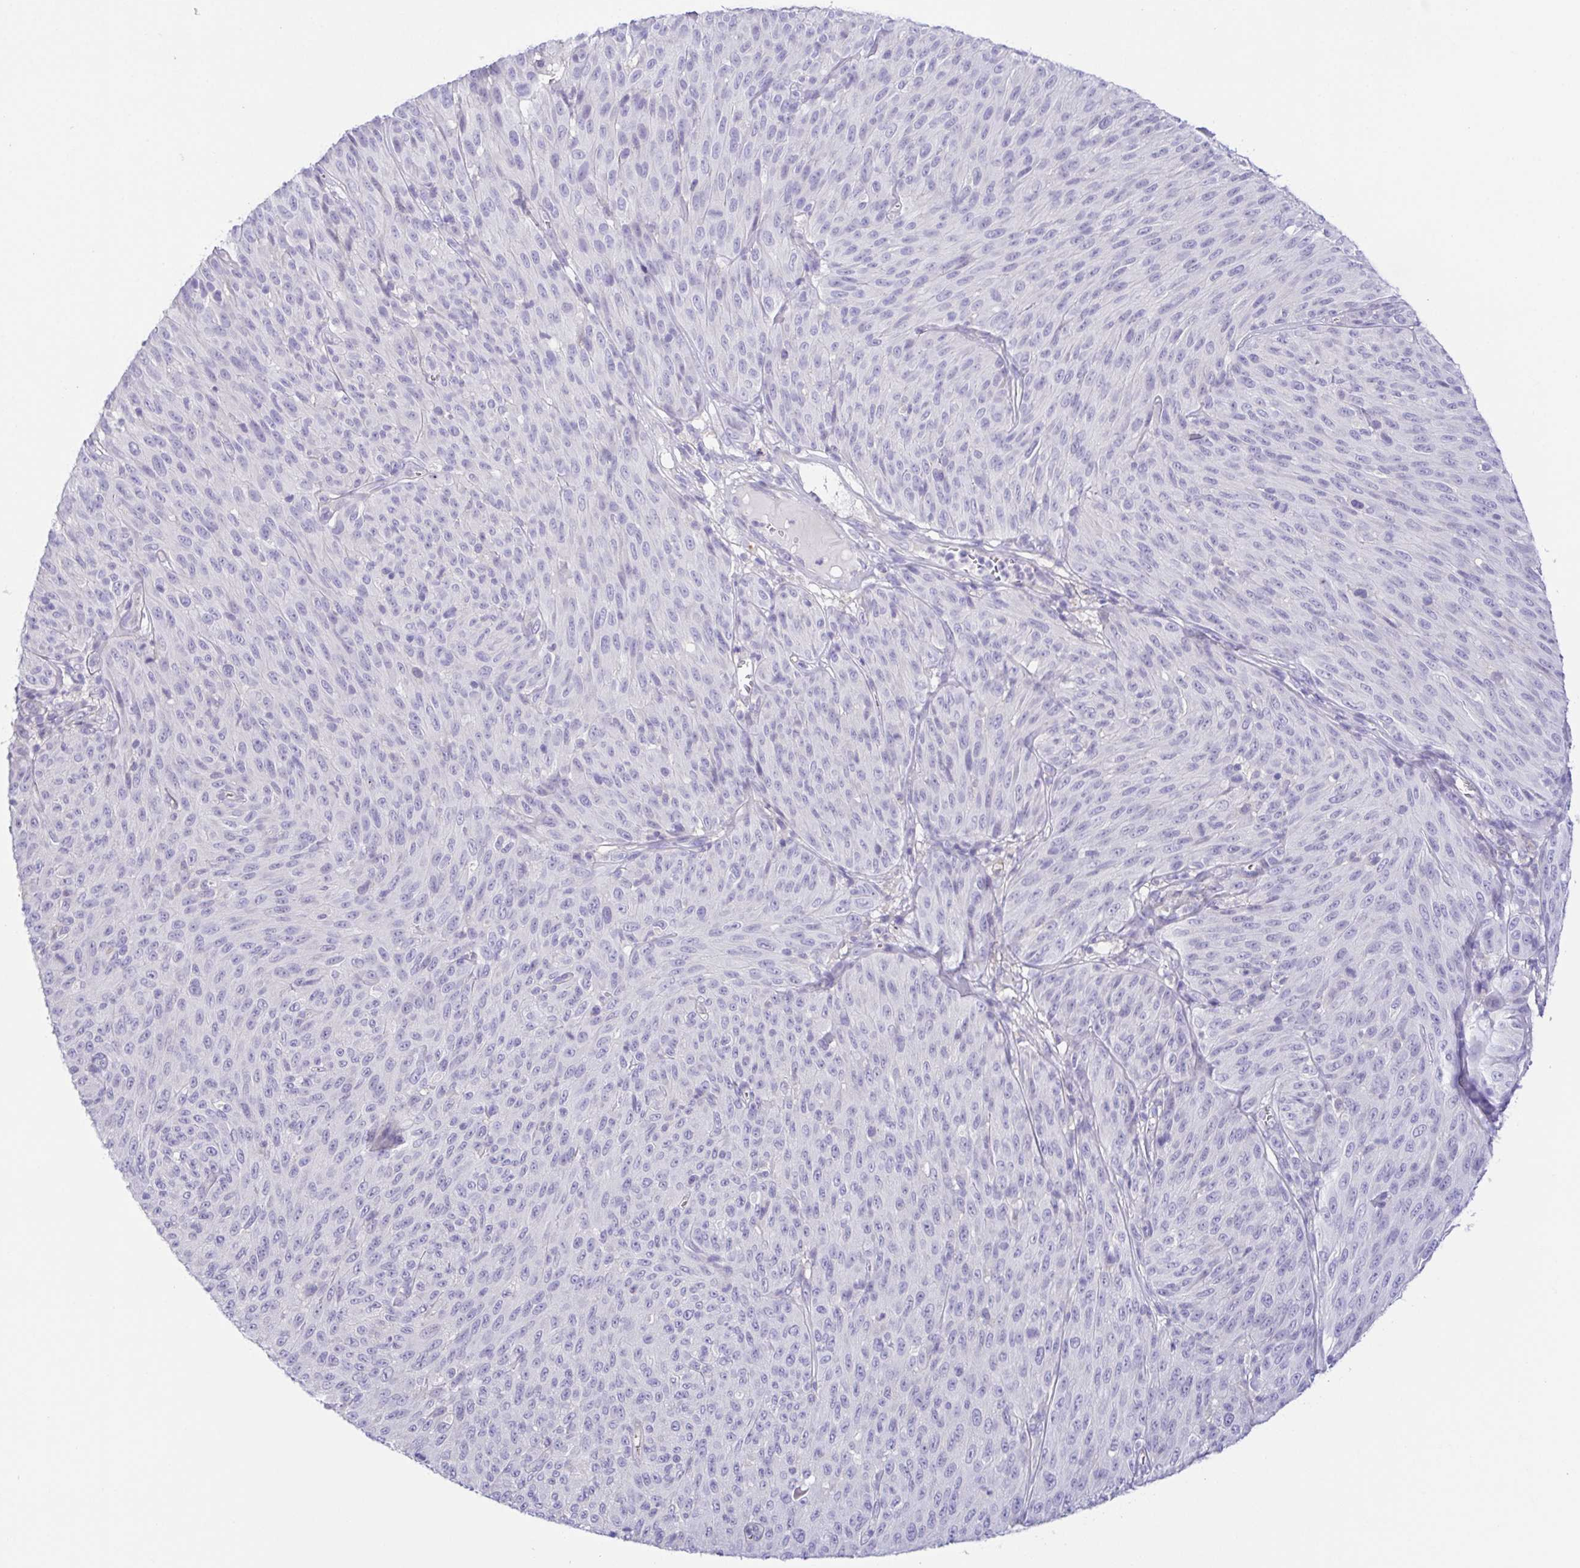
{"staining": {"intensity": "negative", "quantity": "none", "location": "none"}, "tissue": "melanoma", "cell_type": "Tumor cells", "image_type": "cancer", "snomed": [{"axis": "morphology", "description": "Malignant melanoma, NOS"}, {"axis": "topography", "description": "Skin"}], "caption": "Tumor cells are negative for protein expression in human melanoma.", "gene": "KRTDAP", "patient": {"sex": "male", "age": 85}}